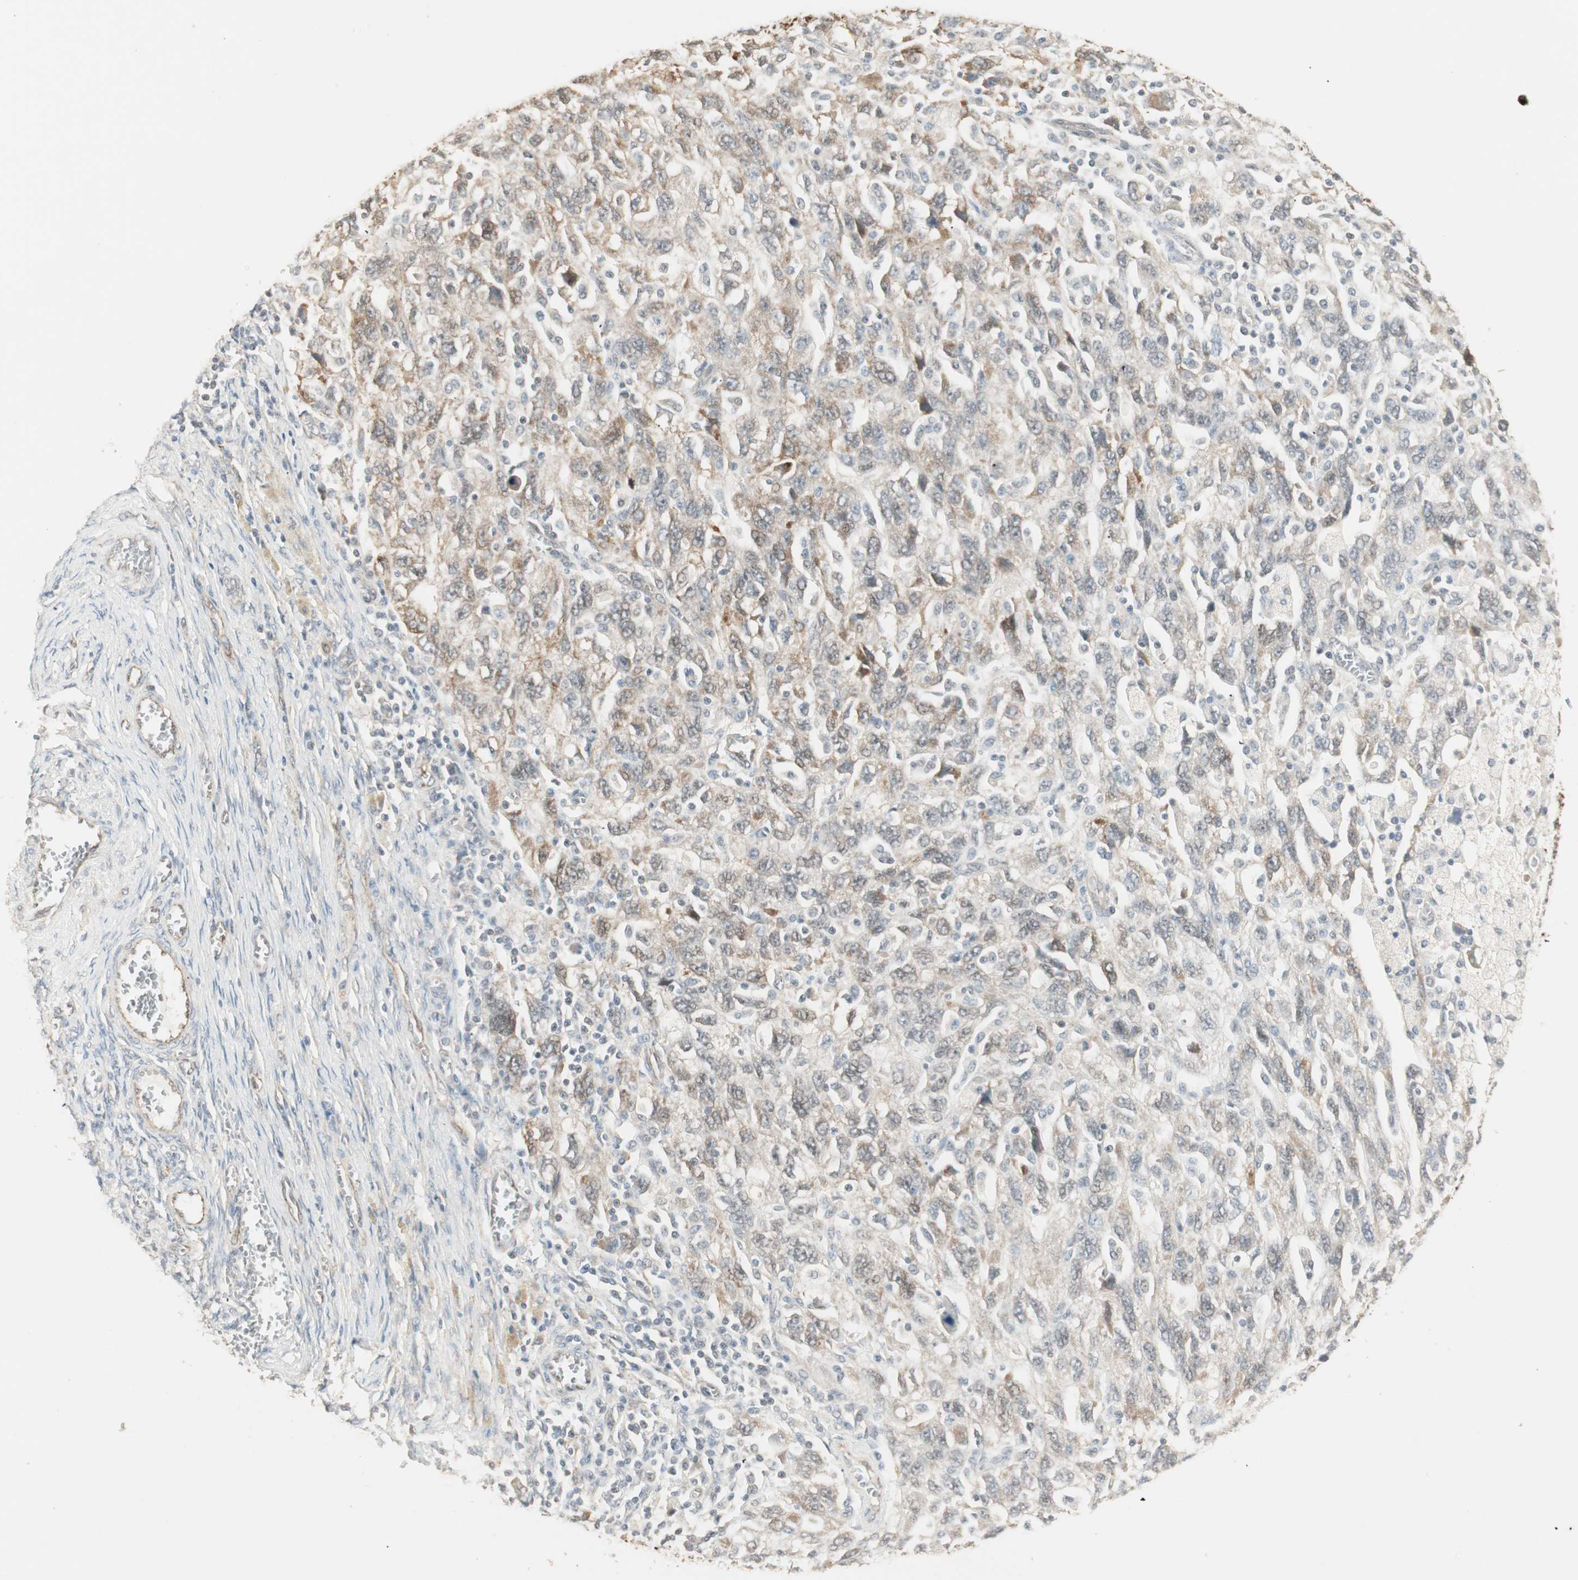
{"staining": {"intensity": "weak", "quantity": "25%-75%", "location": "cytoplasmic/membranous"}, "tissue": "ovarian cancer", "cell_type": "Tumor cells", "image_type": "cancer", "snomed": [{"axis": "morphology", "description": "Carcinoma, NOS"}, {"axis": "morphology", "description": "Cystadenocarcinoma, serous, NOS"}, {"axis": "topography", "description": "Ovary"}], "caption": "High-power microscopy captured an immunohistochemistry micrograph of ovarian carcinoma, revealing weak cytoplasmic/membranous staining in approximately 25%-75% of tumor cells. The protein of interest is stained brown, and the nuclei are stained in blue (DAB (3,3'-diaminobenzidine) IHC with brightfield microscopy, high magnification).", "gene": "TASOR", "patient": {"sex": "female", "age": 69}}